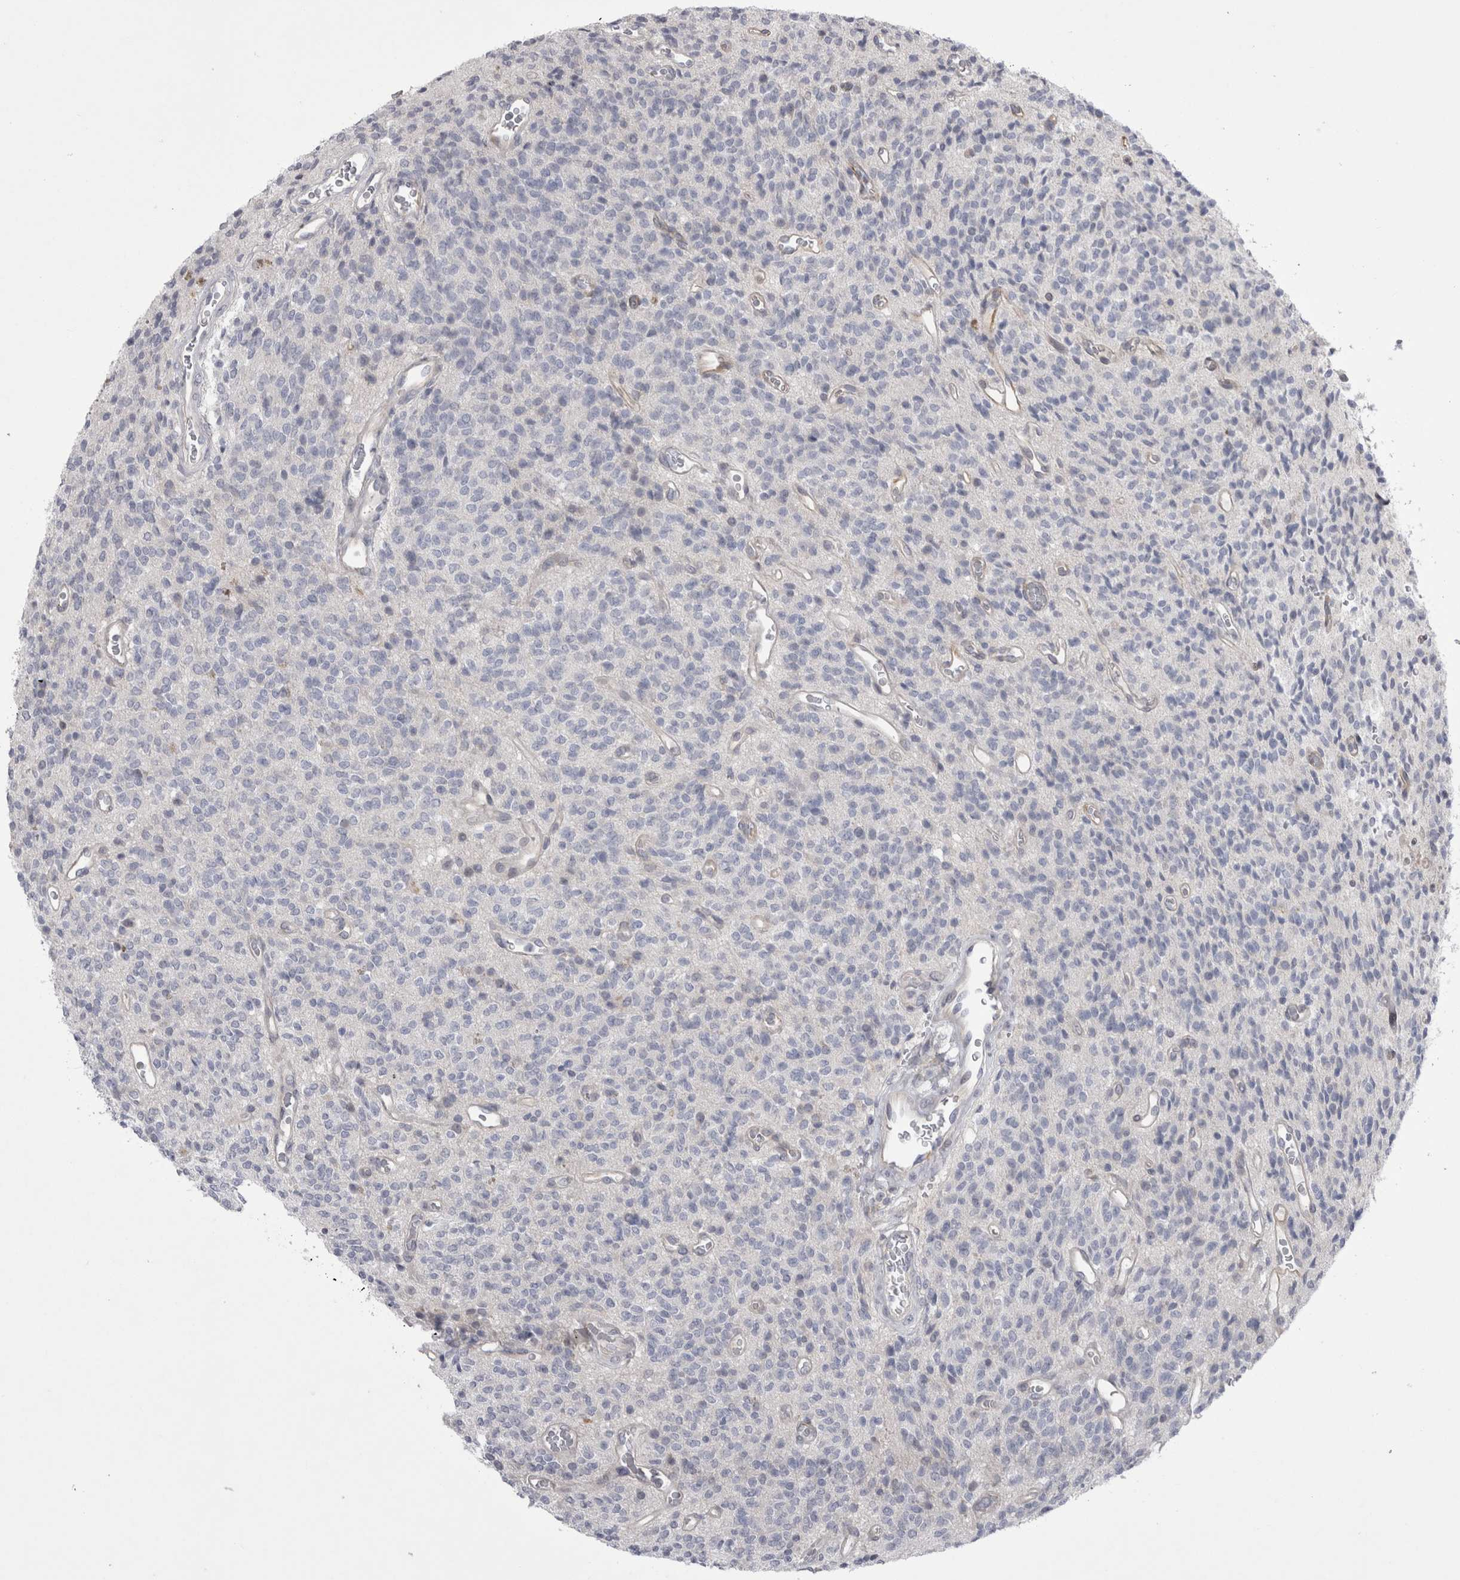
{"staining": {"intensity": "negative", "quantity": "none", "location": "none"}, "tissue": "glioma", "cell_type": "Tumor cells", "image_type": "cancer", "snomed": [{"axis": "morphology", "description": "Glioma, malignant, High grade"}, {"axis": "topography", "description": "Brain"}], "caption": "Immunohistochemistry image of neoplastic tissue: malignant high-grade glioma stained with DAB shows no significant protein expression in tumor cells.", "gene": "NENF", "patient": {"sex": "male", "age": 34}}